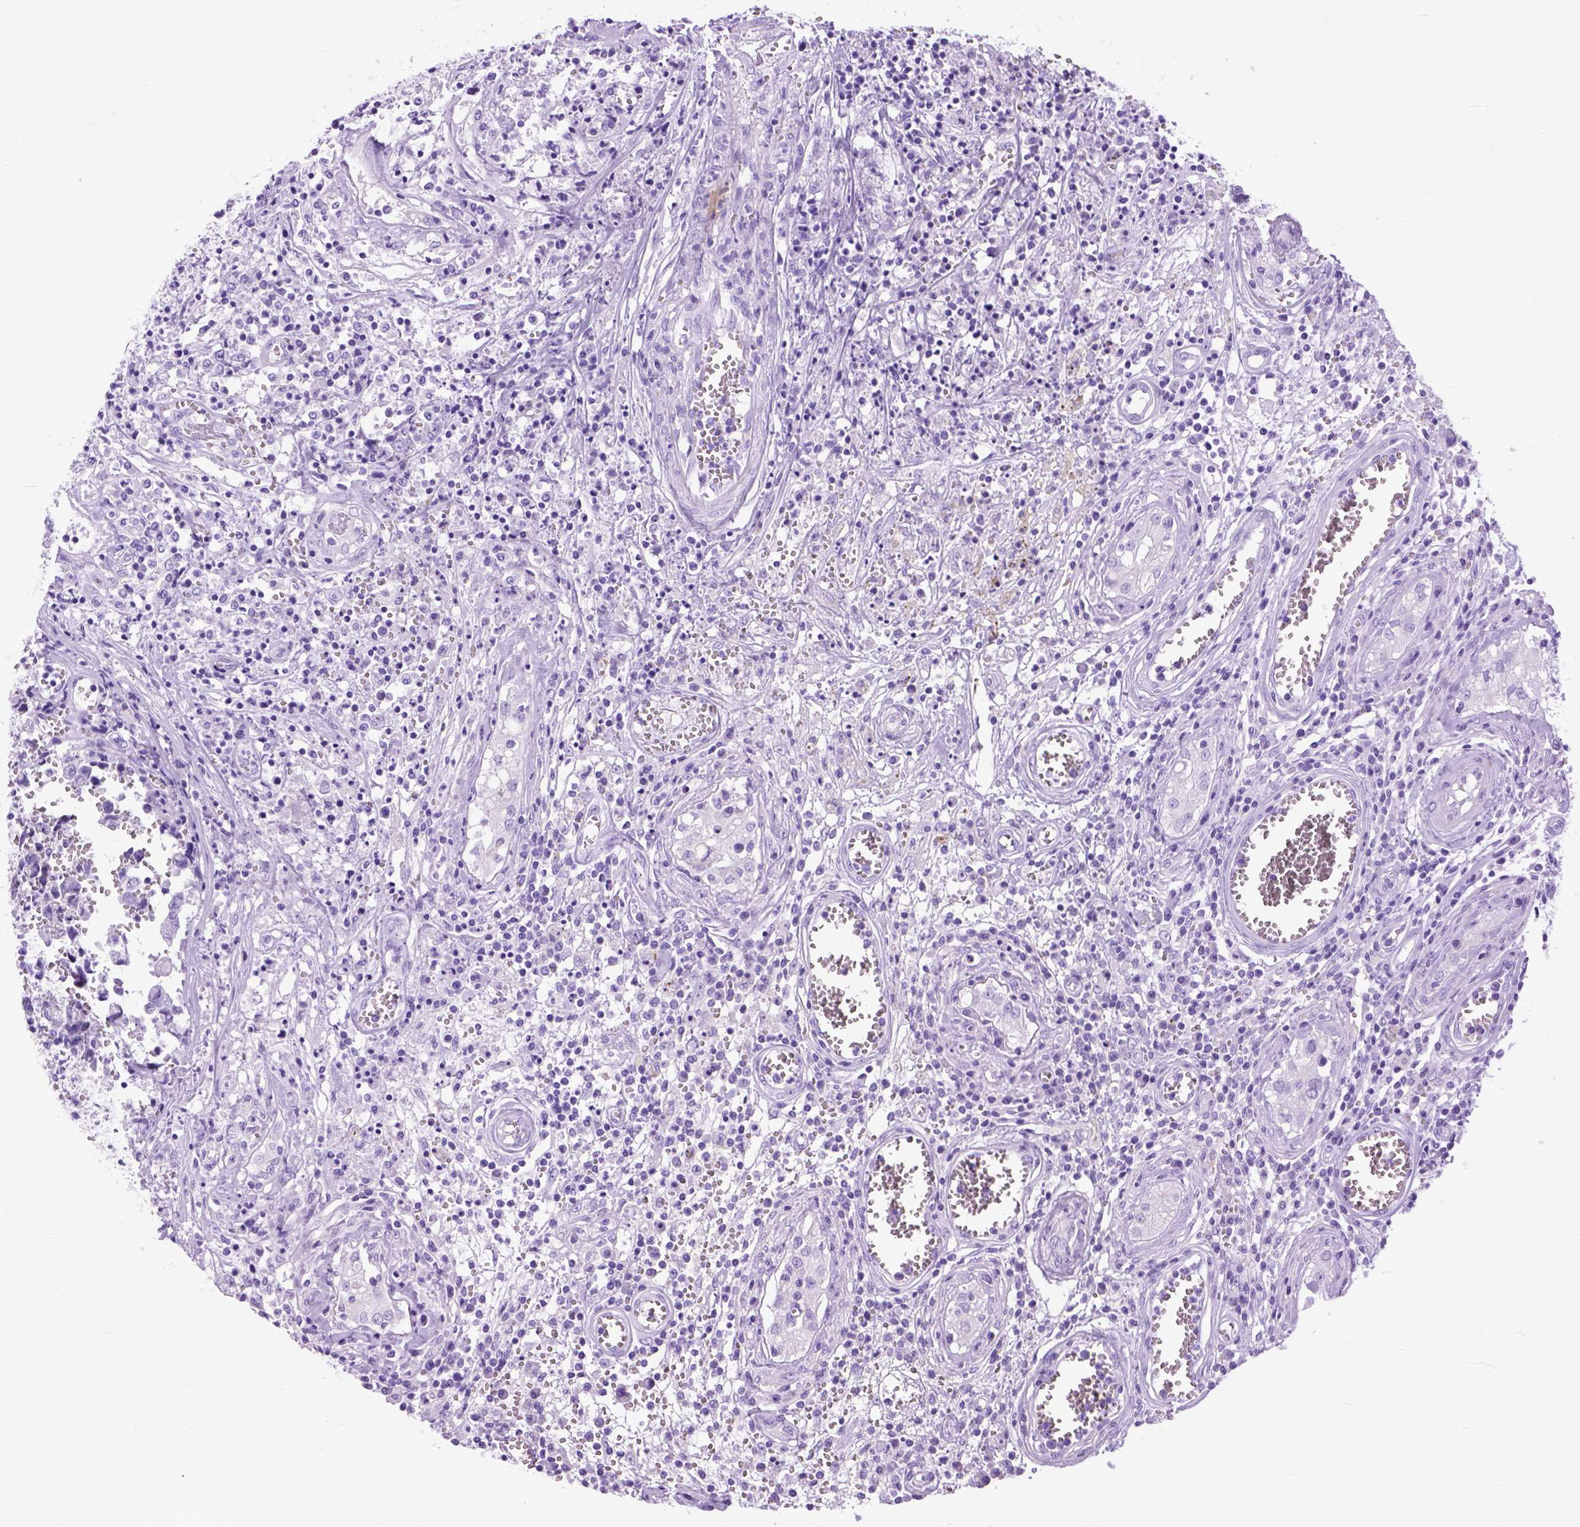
{"staining": {"intensity": "negative", "quantity": "none", "location": "none"}, "tissue": "testis cancer", "cell_type": "Tumor cells", "image_type": "cancer", "snomed": [{"axis": "morphology", "description": "Carcinoma, Embryonal, NOS"}, {"axis": "topography", "description": "Testis"}], "caption": "Human testis cancer stained for a protein using immunohistochemistry (IHC) displays no staining in tumor cells.", "gene": "GNGT1", "patient": {"sex": "male", "age": 36}}